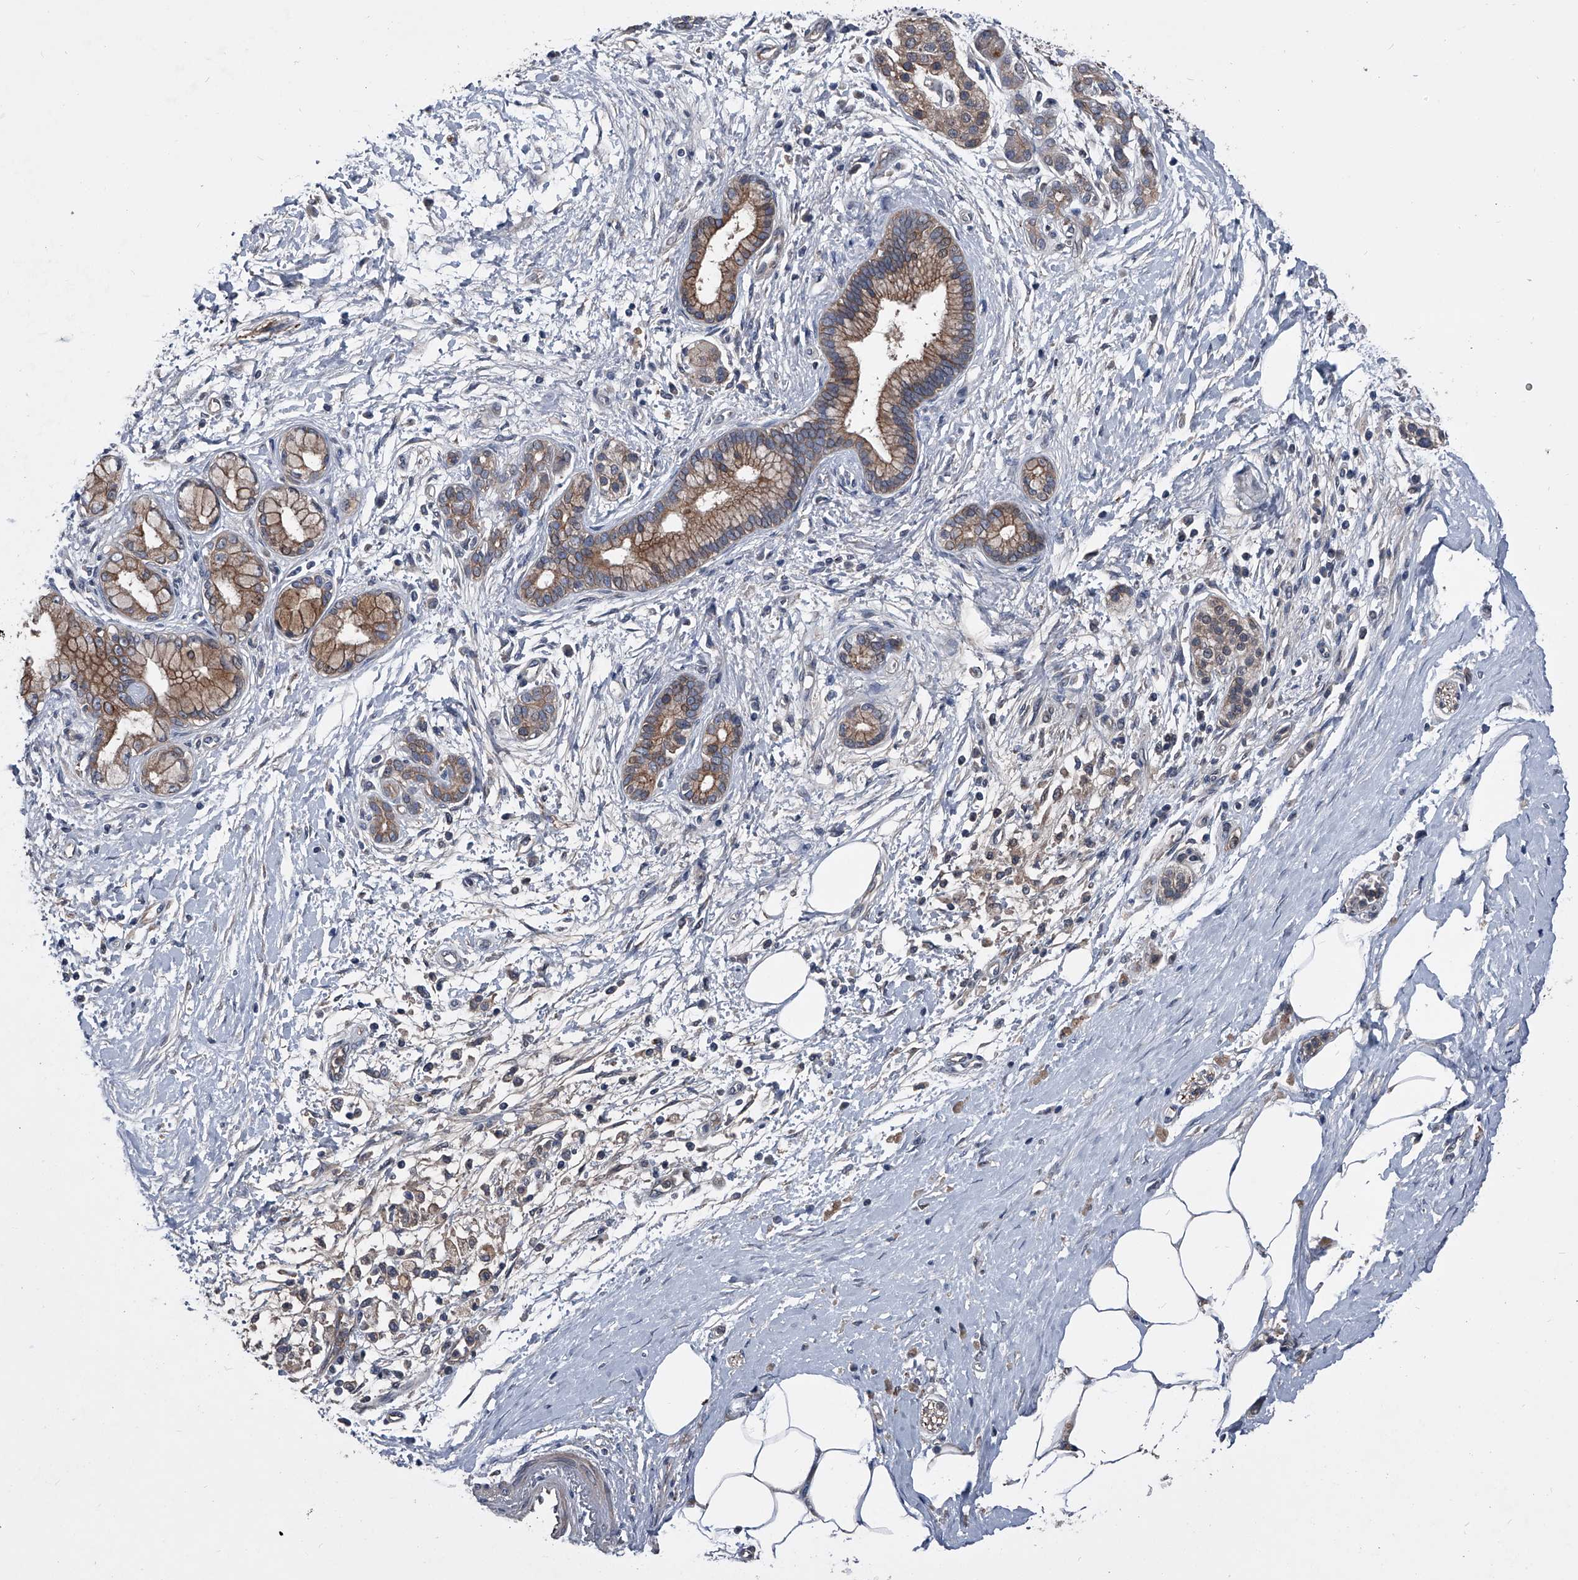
{"staining": {"intensity": "moderate", "quantity": "25%-75%", "location": "cytoplasmic/membranous"}, "tissue": "pancreatic cancer", "cell_type": "Tumor cells", "image_type": "cancer", "snomed": [{"axis": "morphology", "description": "Adenocarcinoma, NOS"}, {"axis": "topography", "description": "Pancreas"}], "caption": "The immunohistochemical stain shows moderate cytoplasmic/membranous staining in tumor cells of pancreatic adenocarcinoma tissue.", "gene": "KIF13A", "patient": {"sex": "male", "age": 58}}